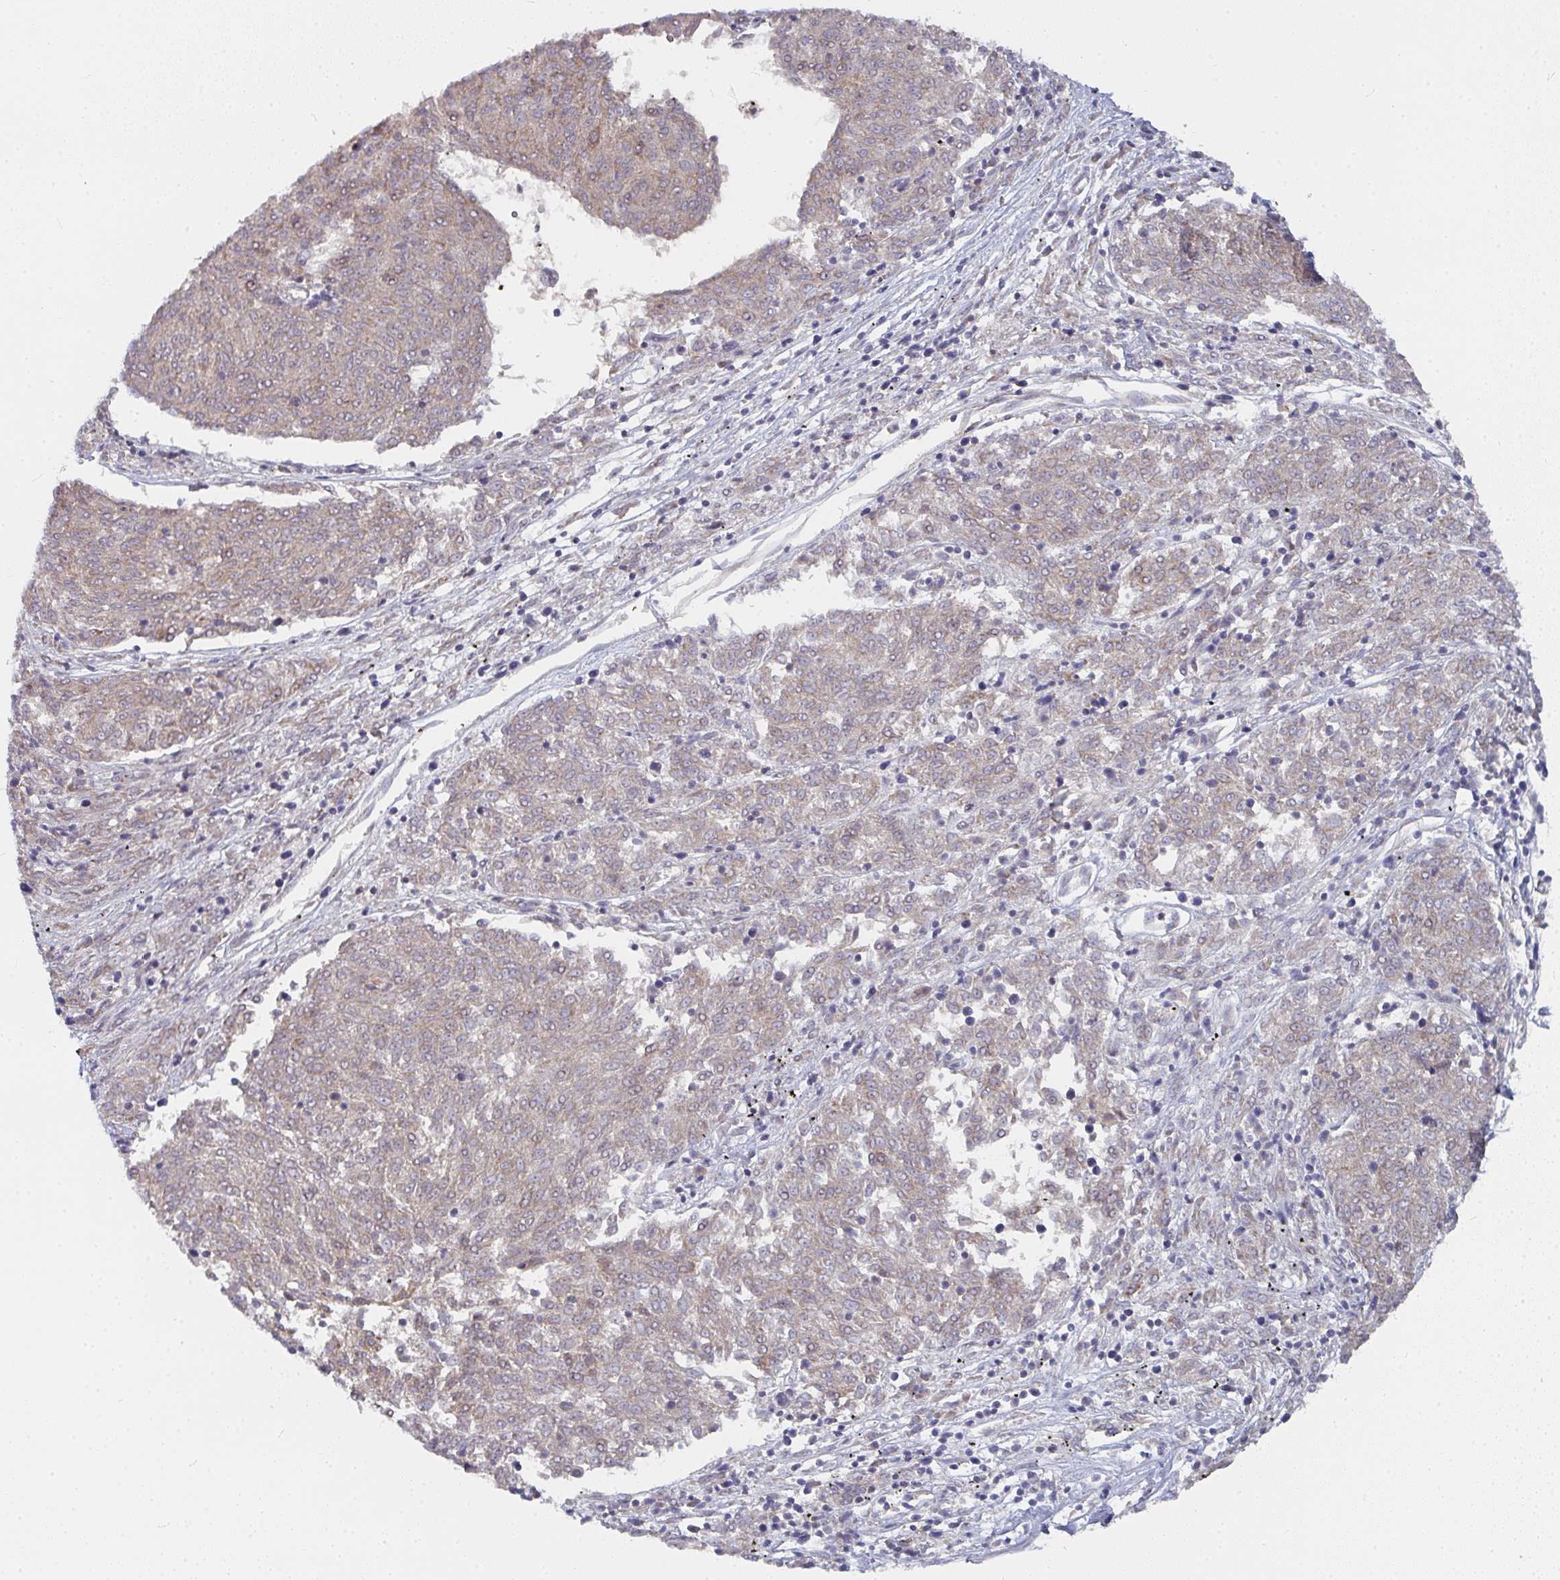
{"staining": {"intensity": "weak", "quantity": ">75%", "location": "cytoplasmic/membranous"}, "tissue": "melanoma", "cell_type": "Tumor cells", "image_type": "cancer", "snomed": [{"axis": "morphology", "description": "Malignant melanoma, NOS"}, {"axis": "topography", "description": "Skin"}], "caption": "Immunohistochemical staining of human malignant melanoma shows low levels of weak cytoplasmic/membranous protein expression in approximately >75% of tumor cells.", "gene": "RHEBL1", "patient": {"sex": "female", "age": 72}}